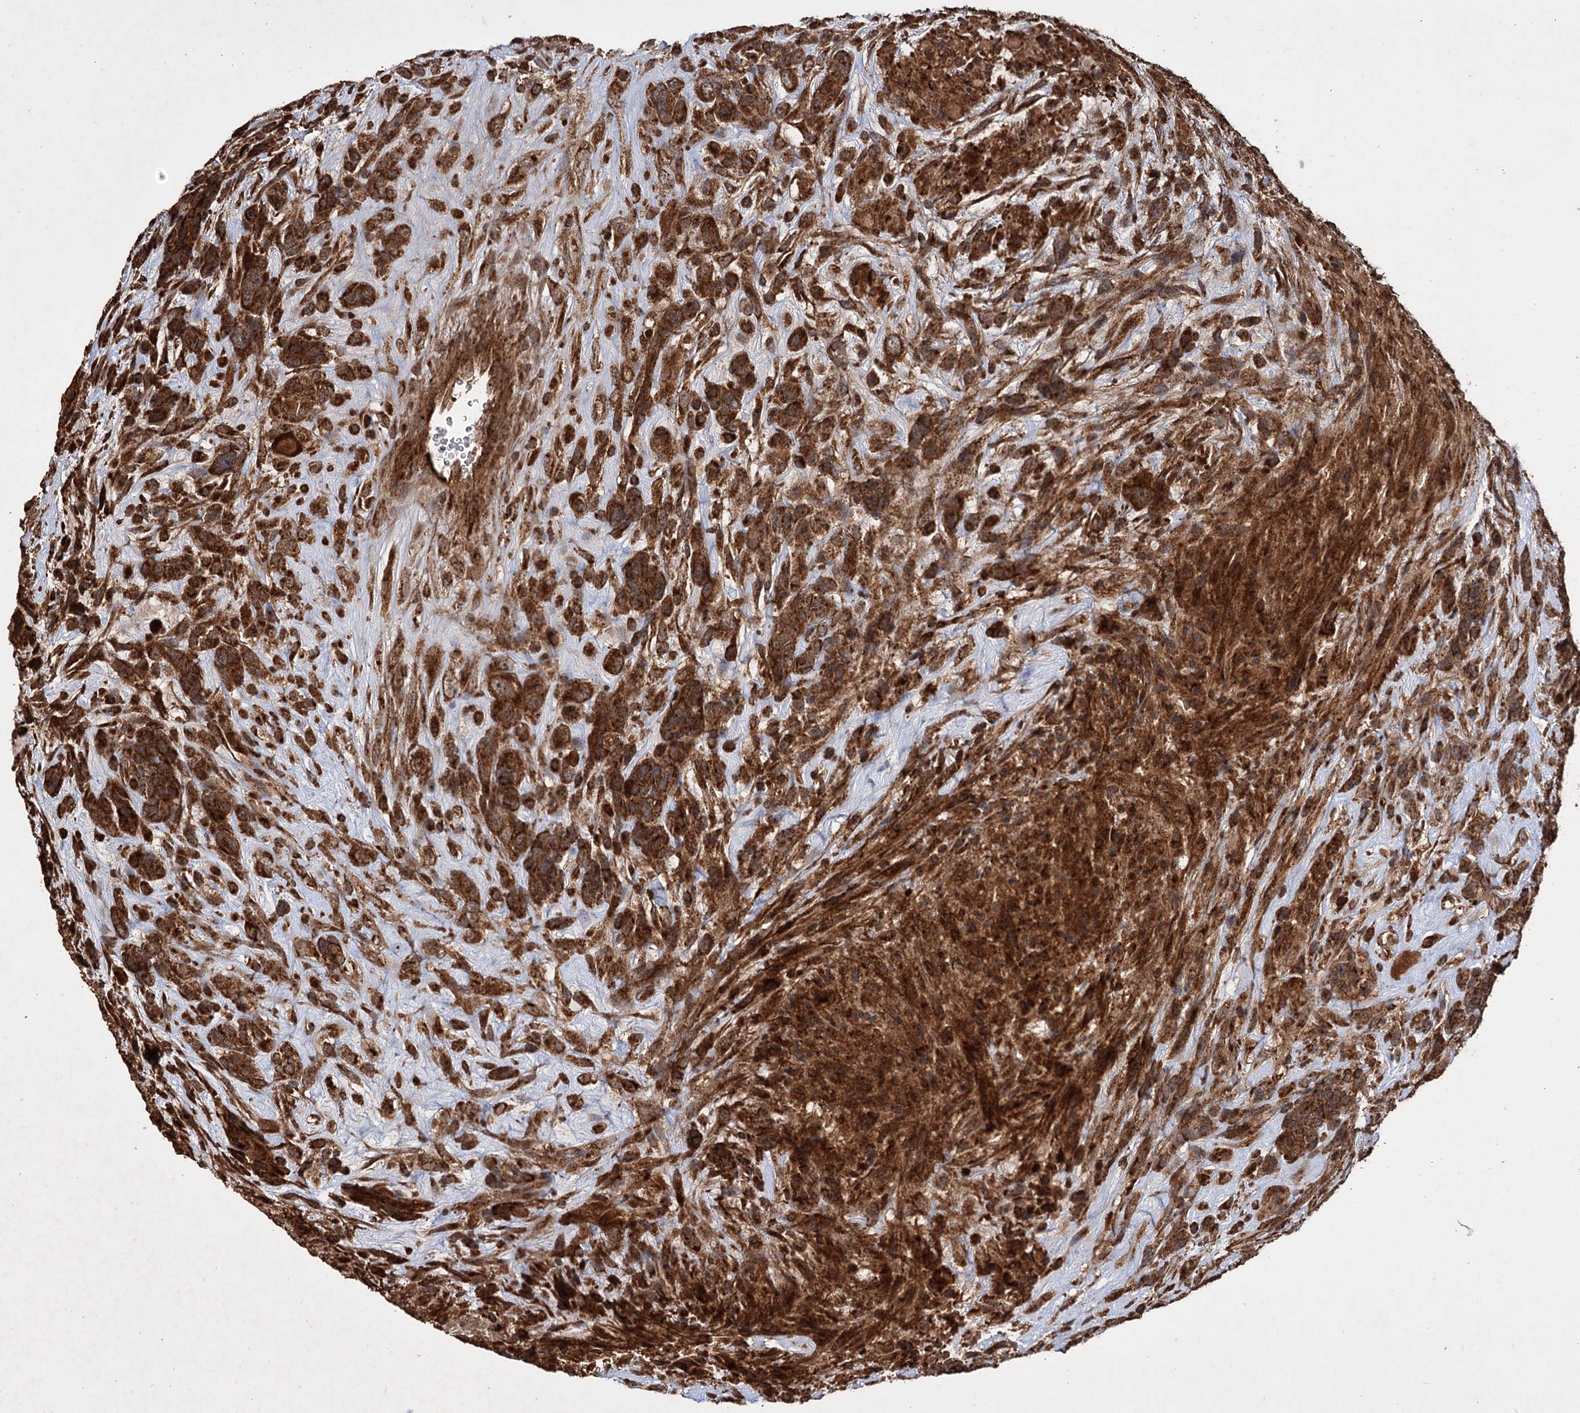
{"staining": {"intensity": "moderate", "quantity": ">75%", "location": "cytoplasmic/membranous"}, "tissue": "glioma", "cell_type": "Tumor cells", "image_type": "cancer", "snomed": [{"axis": "morphology", "description": "Glioma, malignant, High grade"}, {"axis": "topography", "description": "Brain"}], "caption": "This photomicrograph demonstrates glioma stained with immunohistochemistry to label a protein in brown. The cytoplasmic/membranous of tumor cells show moderate positivity for the protein. Nuclei are counter-stained blue.", "gene": "IPO4", "patient": {"sex": "male", "age": 61}}